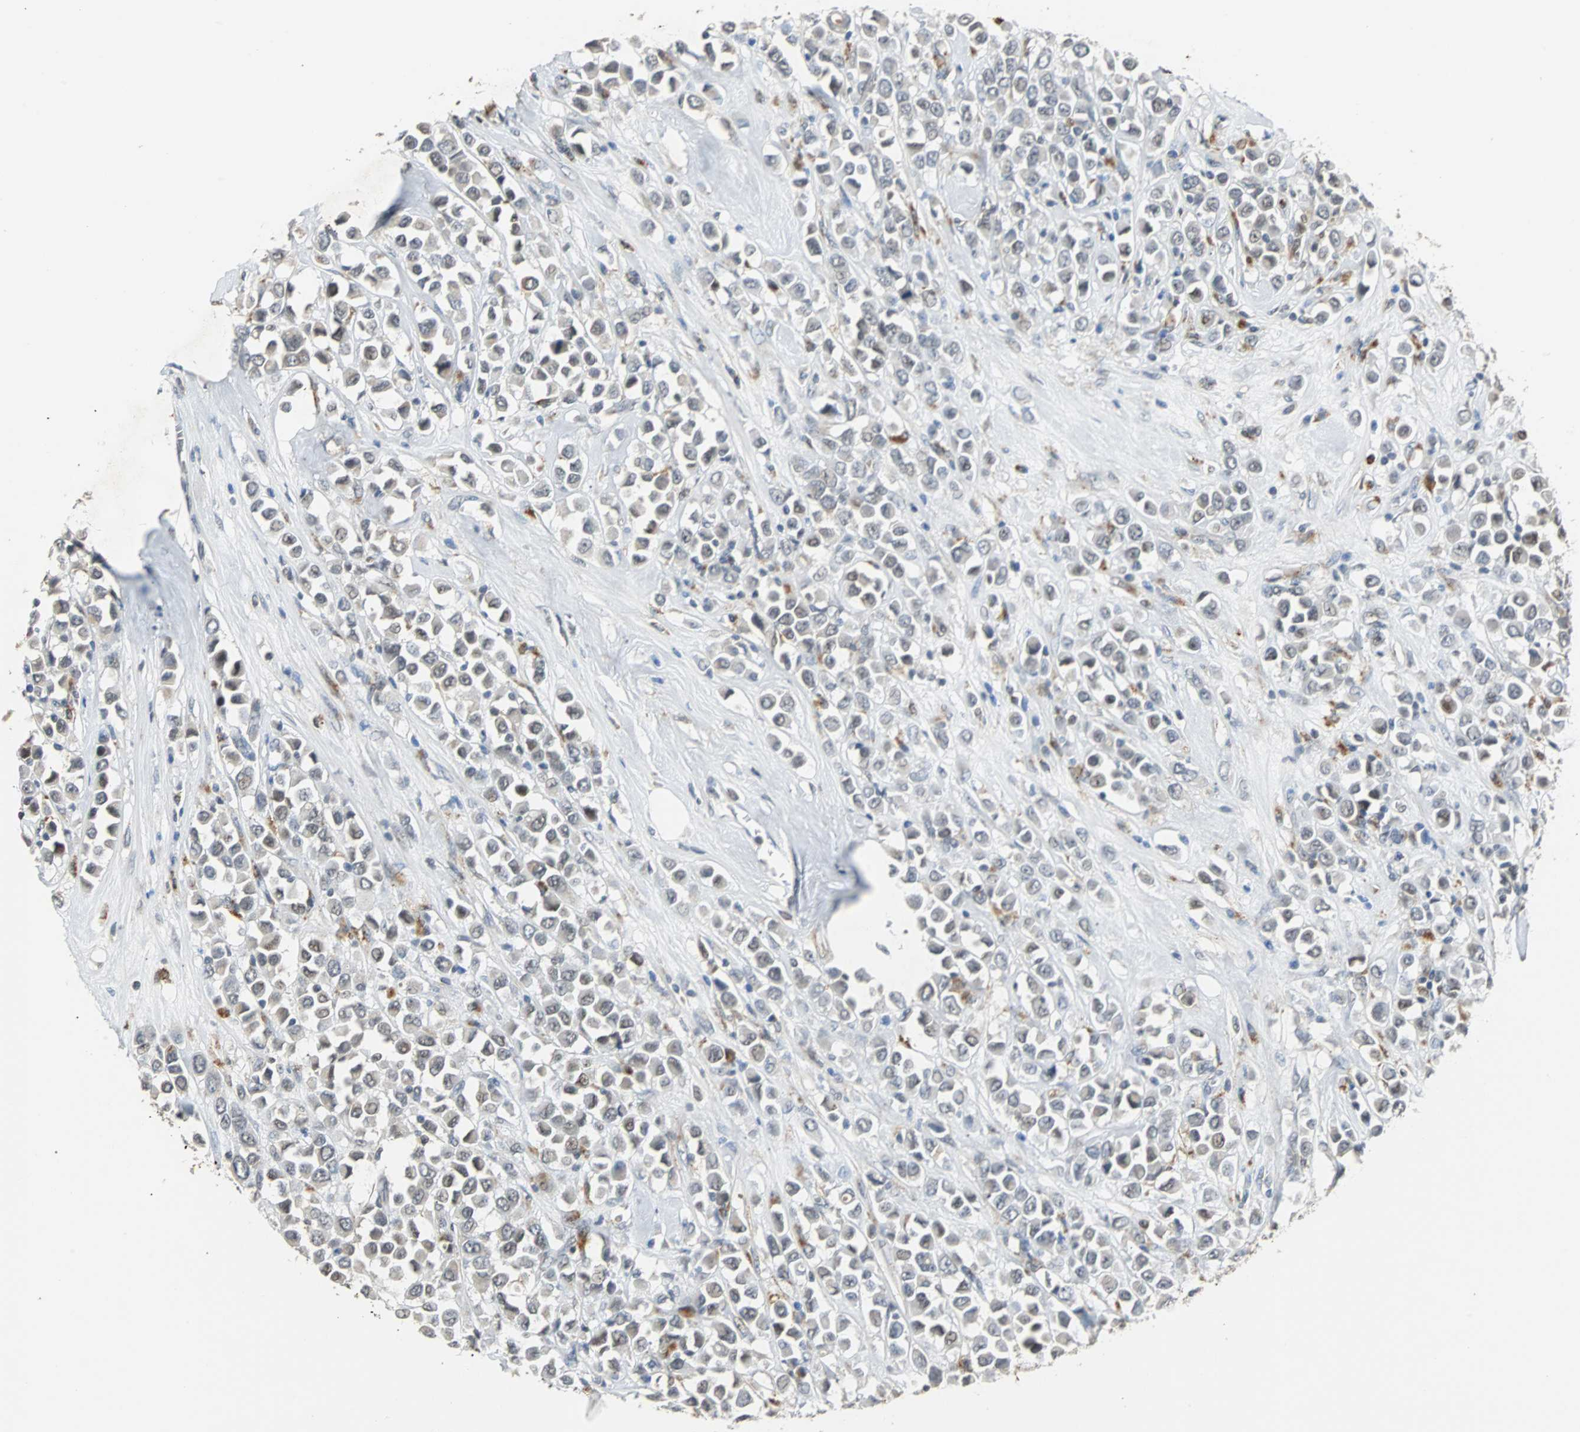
{"staining": {"intensity": "weak", "quantity": "<25%", "location": "cytoplasmic/membranous"}, "tissue": "breast cancer", "cell_type": "Tumor cells", "image_type": "cancer", "snomed": [{"axis": "morphology", "description": "Duct carcinoma"}, {"axis": "topography", "description": "Breast"}], "caption": "Tumor cells are negative for brown protein staining in intraductal carcinoma (breast).", "gene": "HLX", "patient": {"sex": "female", "age": 61}}